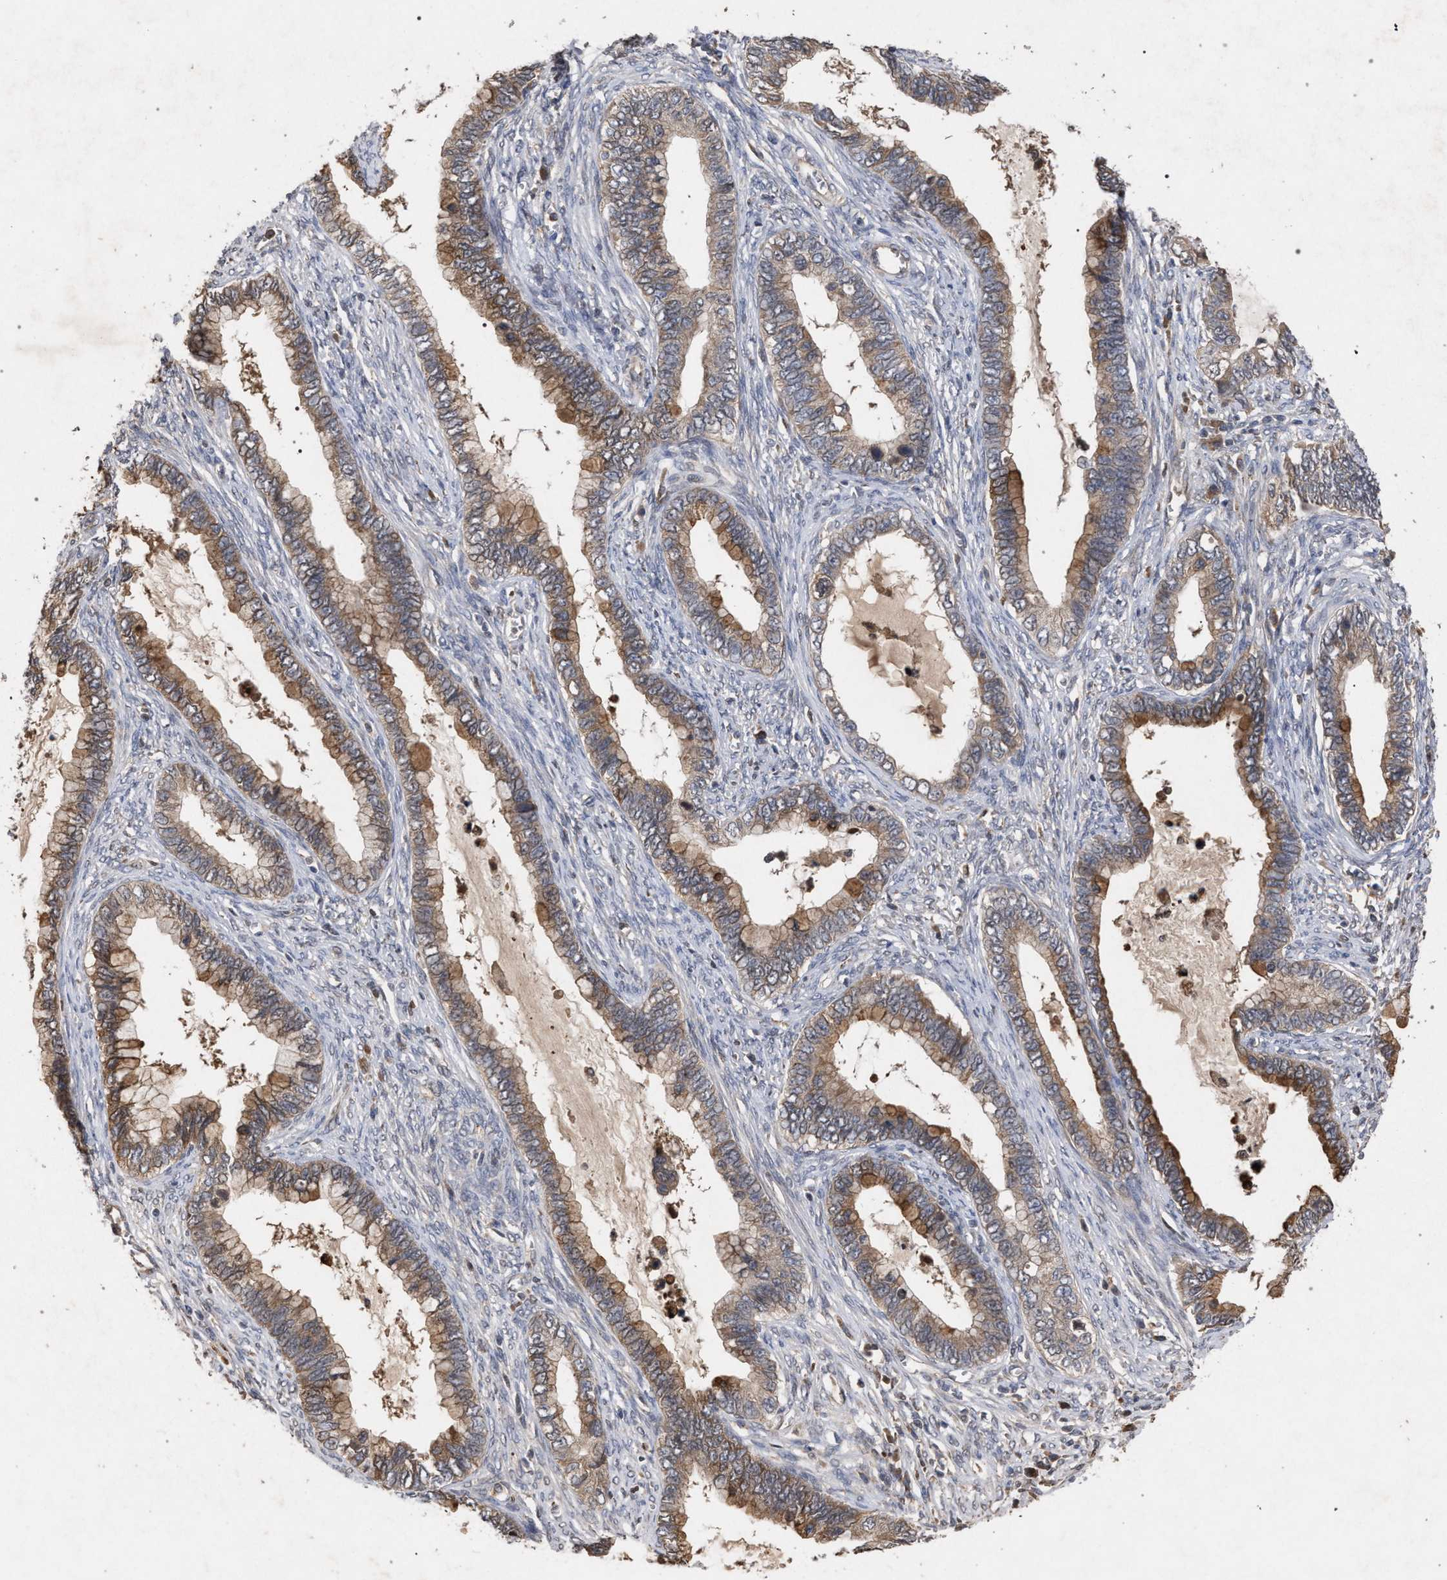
{"staining": {"intensity": "moderate", "quantity": ">75%", "location": "cytoplasmic/membranous"}, "tissue": "cervical cancer", "cell_type": "Tumor cells", "image_type": "cancer", "snomed": [{"axis": "morphology", "description": "Adenocarcinoma, NOS"}, {"axis": "topography", "description": "Cervix"}], "caption": "Immunohistochemistry (IHC) micrograph of cervical adenocarcinoma stained for a protein (brown), which shows medium levels of moderate cytoplasmic/membranous positivity in approximately >75% of tumor cells.", "gene": "SLC4A4", "patient": {"sex": "female", "age": 44}}